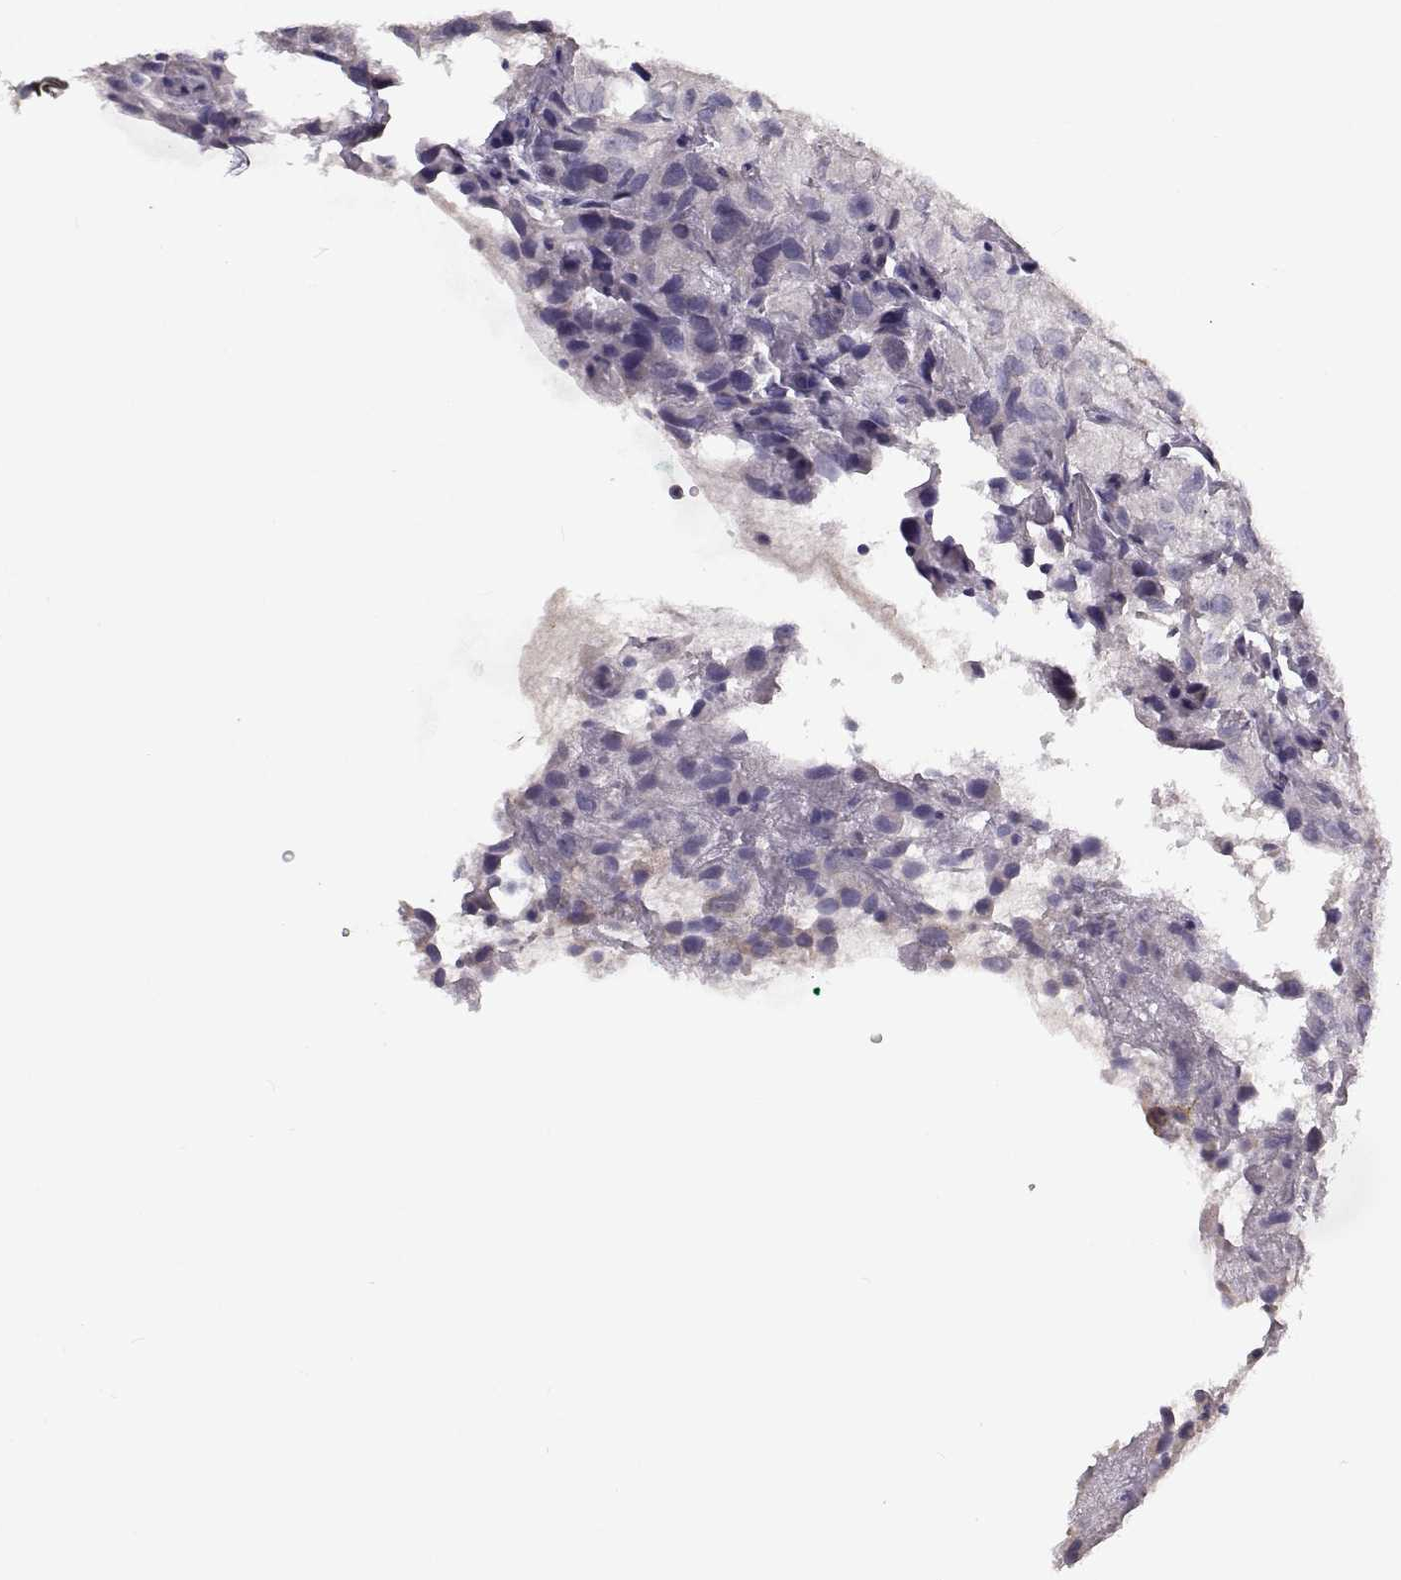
{"staining": {"intensity": "negative", "quantity": "none", "location": "none"}, "tissue": "renal cancer", "cell_type": "Tumor cells", "image_type": "cancer", "snomed": [{"axis": "morphology", "description": "Adenocarcinoma, NOS"}, {"axis": "topography", "description": "Kidney"}], "caption": "High magnification brightfield microscopy of adenocarcinoma (renal) stained with DAB (brown) and counterstained with hematoxylin (blue): tumor cells show no significant expression.", "gene": "TMEM145", "patient": {"sex": "male", "age": 64}}